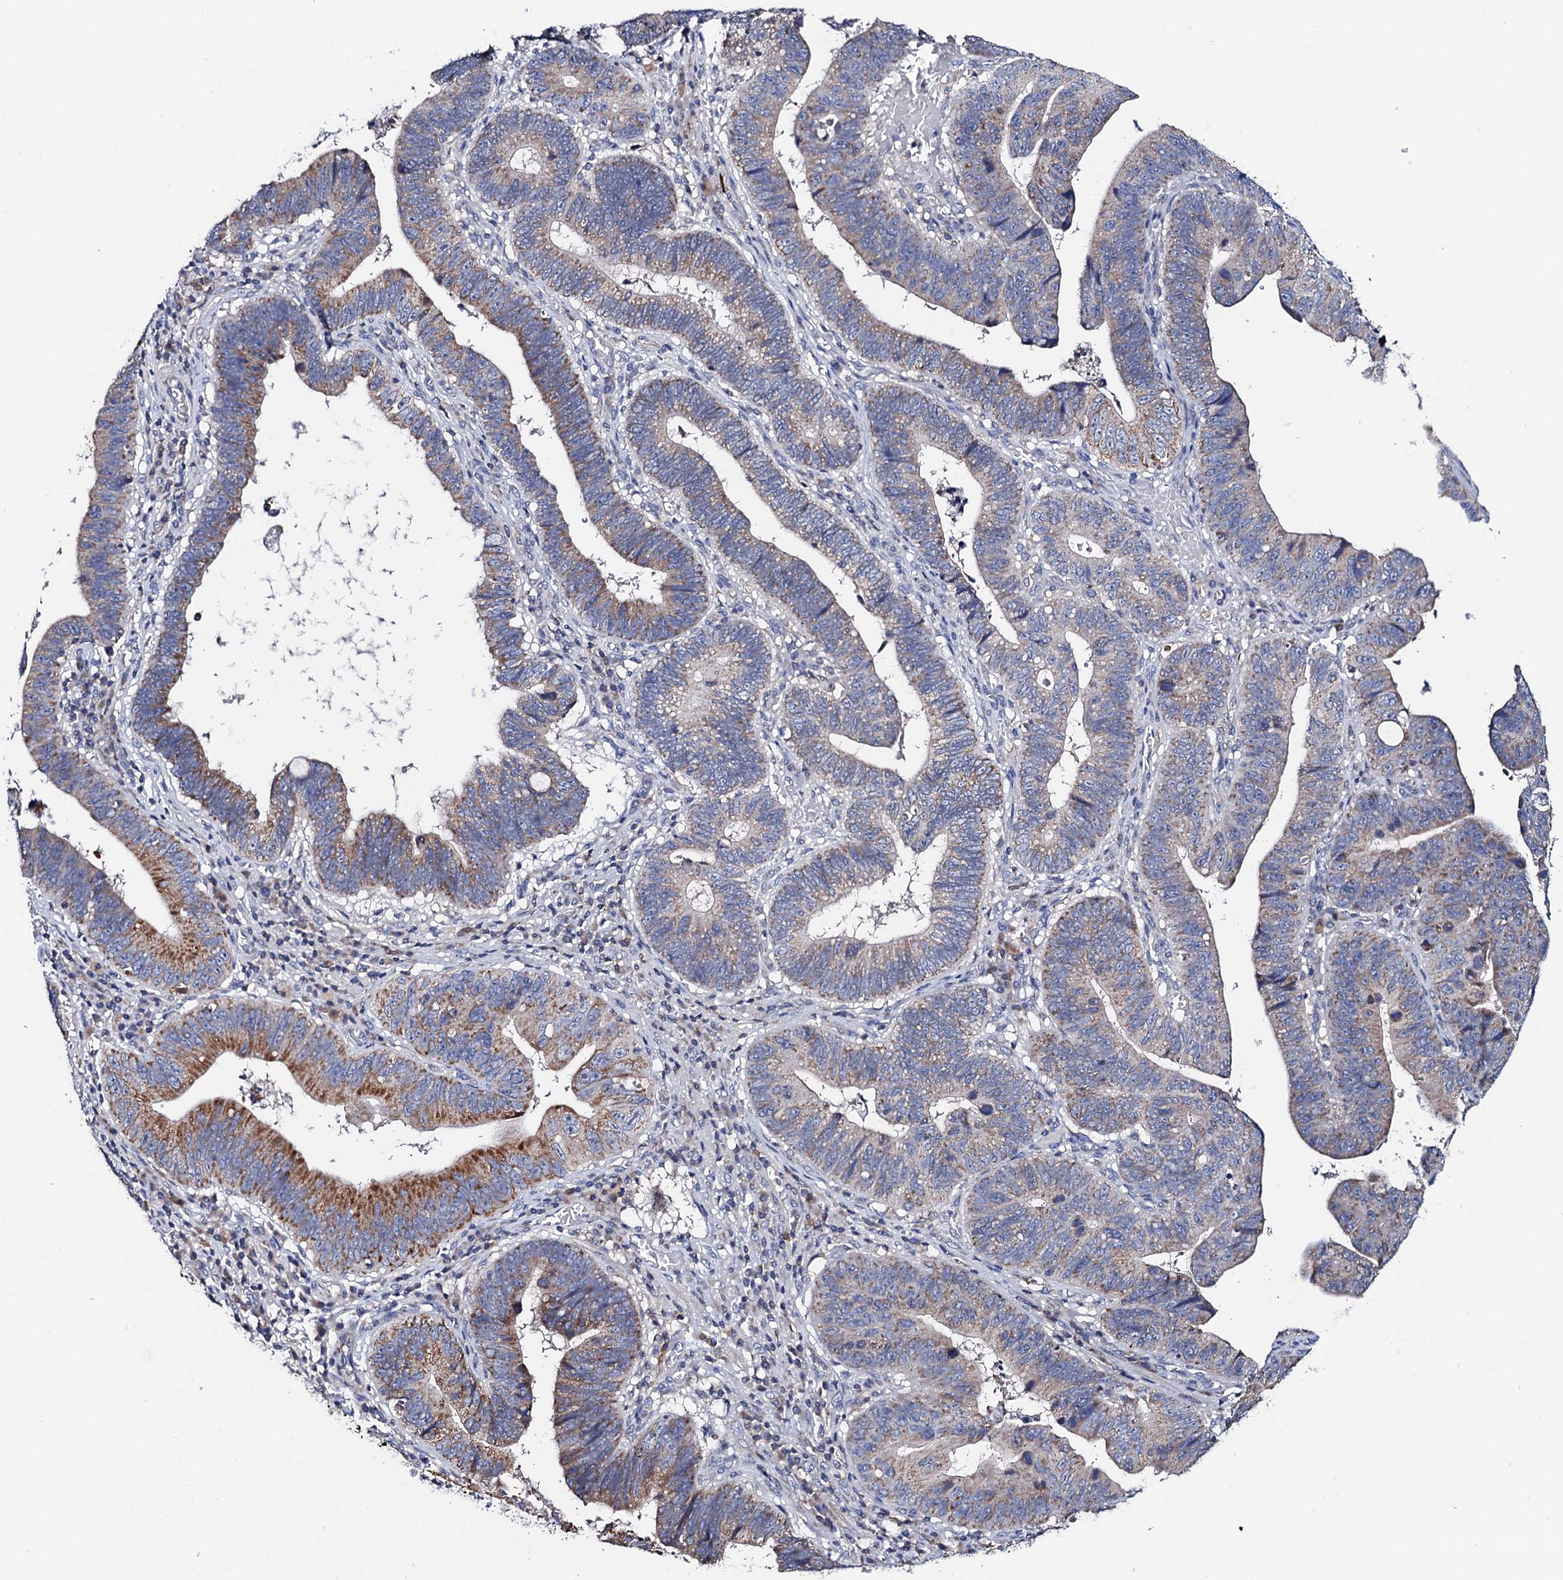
{"staining": {"intensity": "moderate", "quantity": "25%-75%", "location": "cytoplasmic/membranous"}, "tissue": "stomach cancer", "cell_type": "Tumor cells", "image_type": "cancer", "snomed": [{"axis": "morphology", "description": "Adenocarcinoma, NOS"}, {"axis": "topography", "description": "Stomach"}], "caption": "DAB (3,3'-diaminobenzidine) immunohistochemical staining of human adenocarcinoma (stomach) exhibits moderate cytoplasmic/membranous protein positivity in about 25%-75% of tumor cells.", "gene": "MRPL48", "patient": {"sex": "male", "age": 59}}